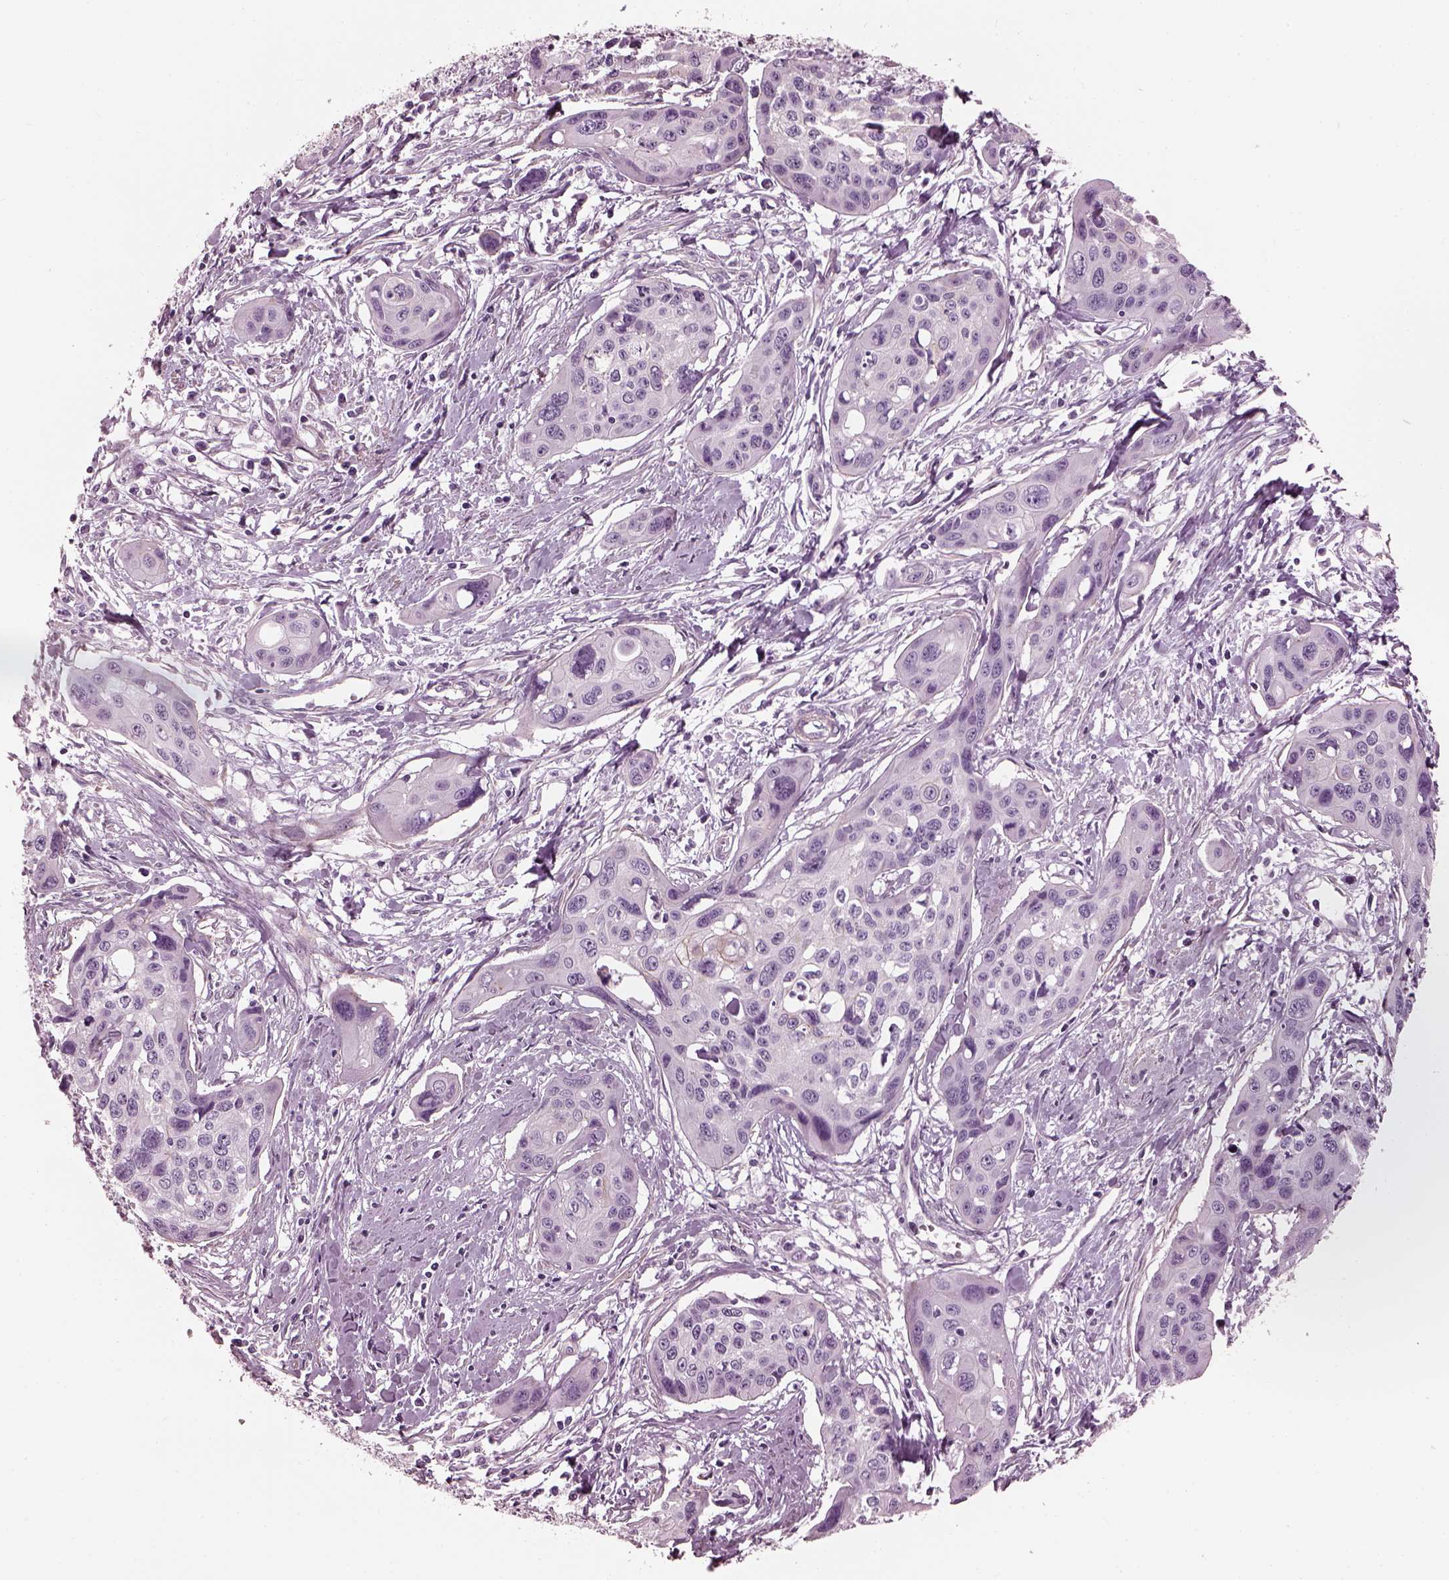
{"staining": {"intensity": "negative", "quantity": "none", "location": "none"}, "tissue": "cervical cancer", "cell_type": "Tumor cells", "image_type": "cancer", "snomed": [{"axis": "morphology", "description": "Squamous cell carcinoma, NOS"}, {"axis": "topography", "description": "Cervix"}], "caption": "An IHC photomicrograph of squamous cell carcinoma (cervical) is shown. There is no staining in tumor cells of squamous cell carcinoma (cervical). The staining is performed using DAB brown chromogen with nuclei counter-stained in using hematoxylin.", "gene": "BFSP1", "patient": {"sex": "female", "age": 31}}